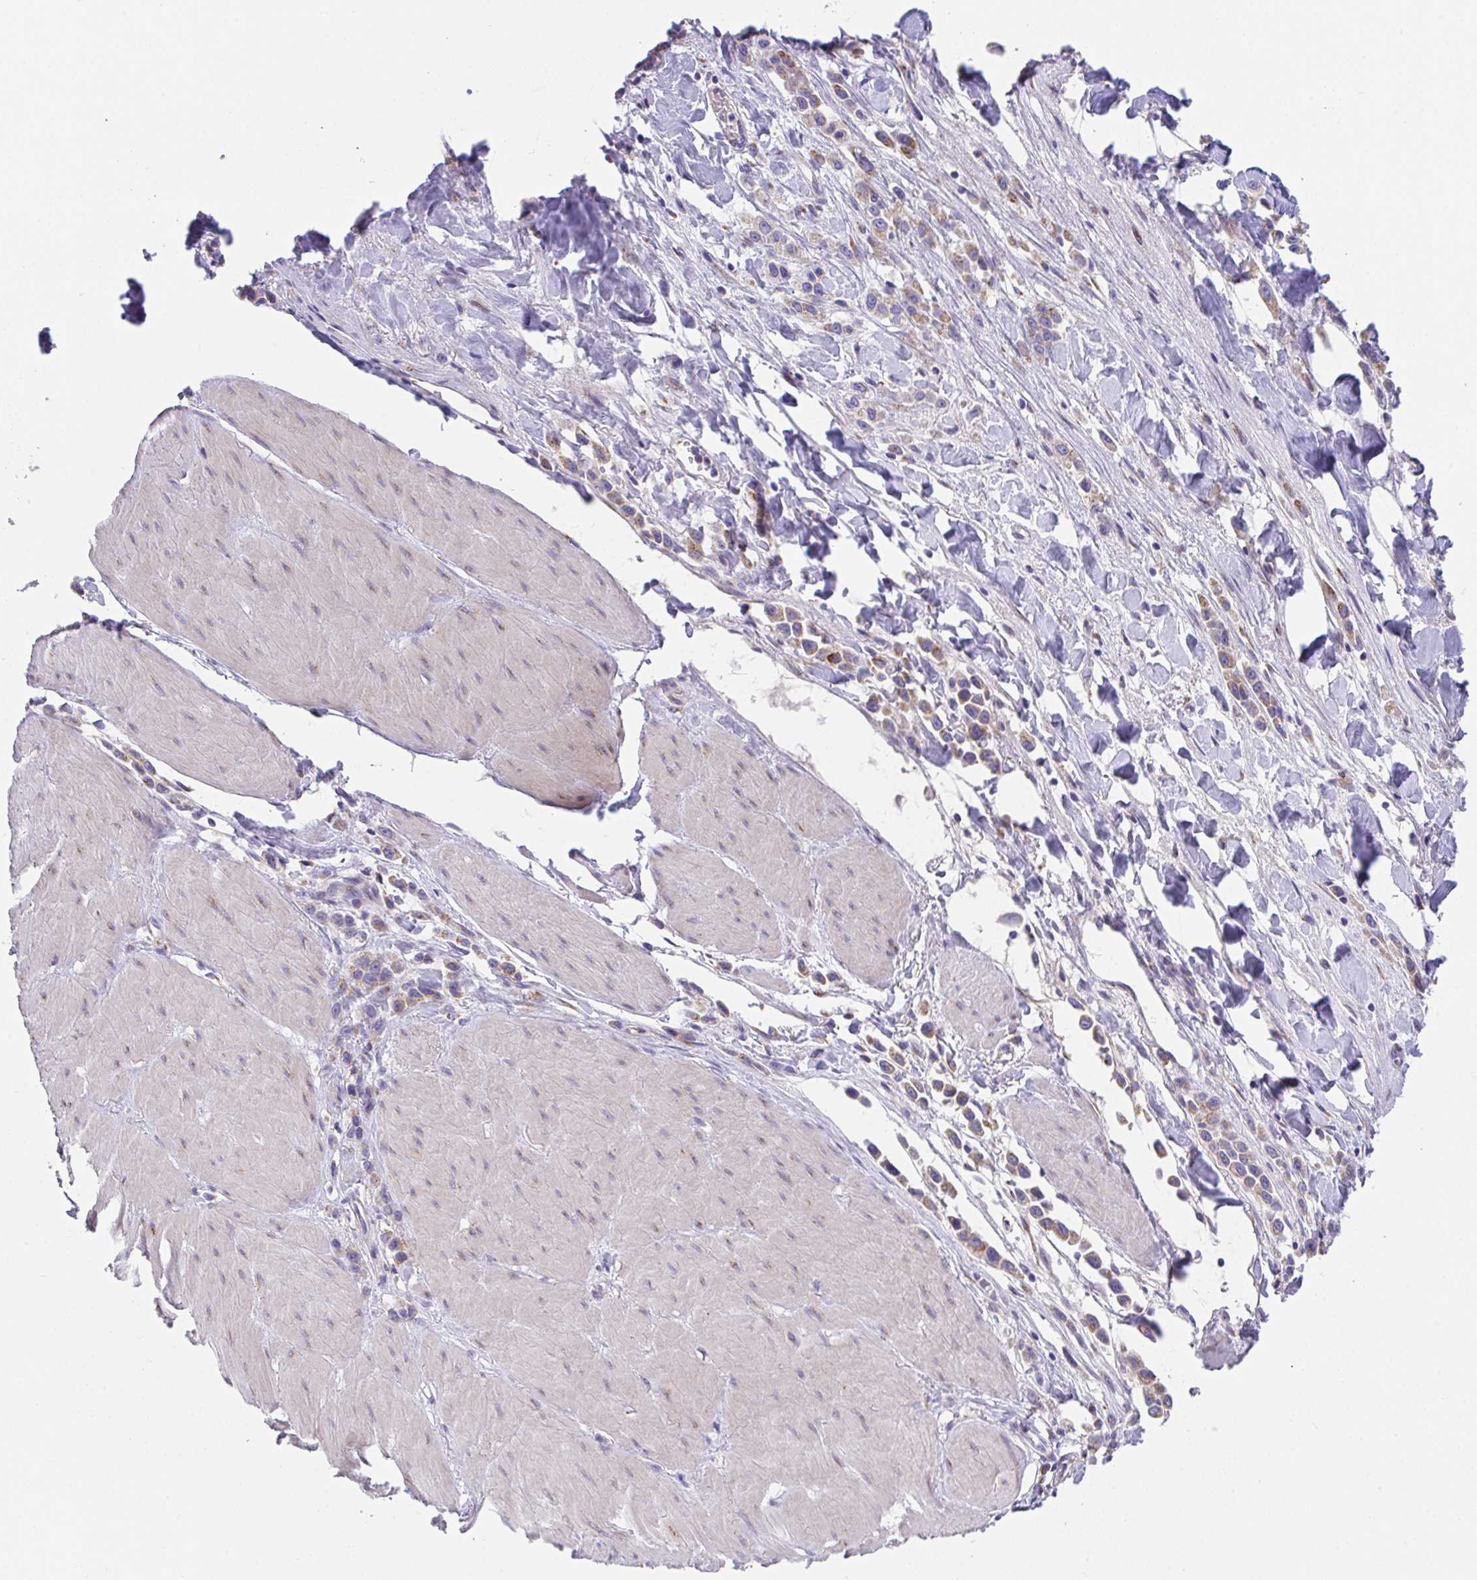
{"staining": {"intensity": "moderate", "quantity": "25%-75%", "location": "cytoplasmic/membranous"}, "tissue": "stomach cancer", "cell_type": "Tumor cells", "image_type": "cancer", "snomed": [{"axis": "morphology", "description": "Adenocarcinoma, NOS"}, {"axis": "topography", "description": "Stomach"}], "caption": "Human stomach adenocarcinoma stained with a protein marker exhibits moderate staining in tumor cells.", "gene": "MIA3", "patient": {"sex": "male", "age": 47}}